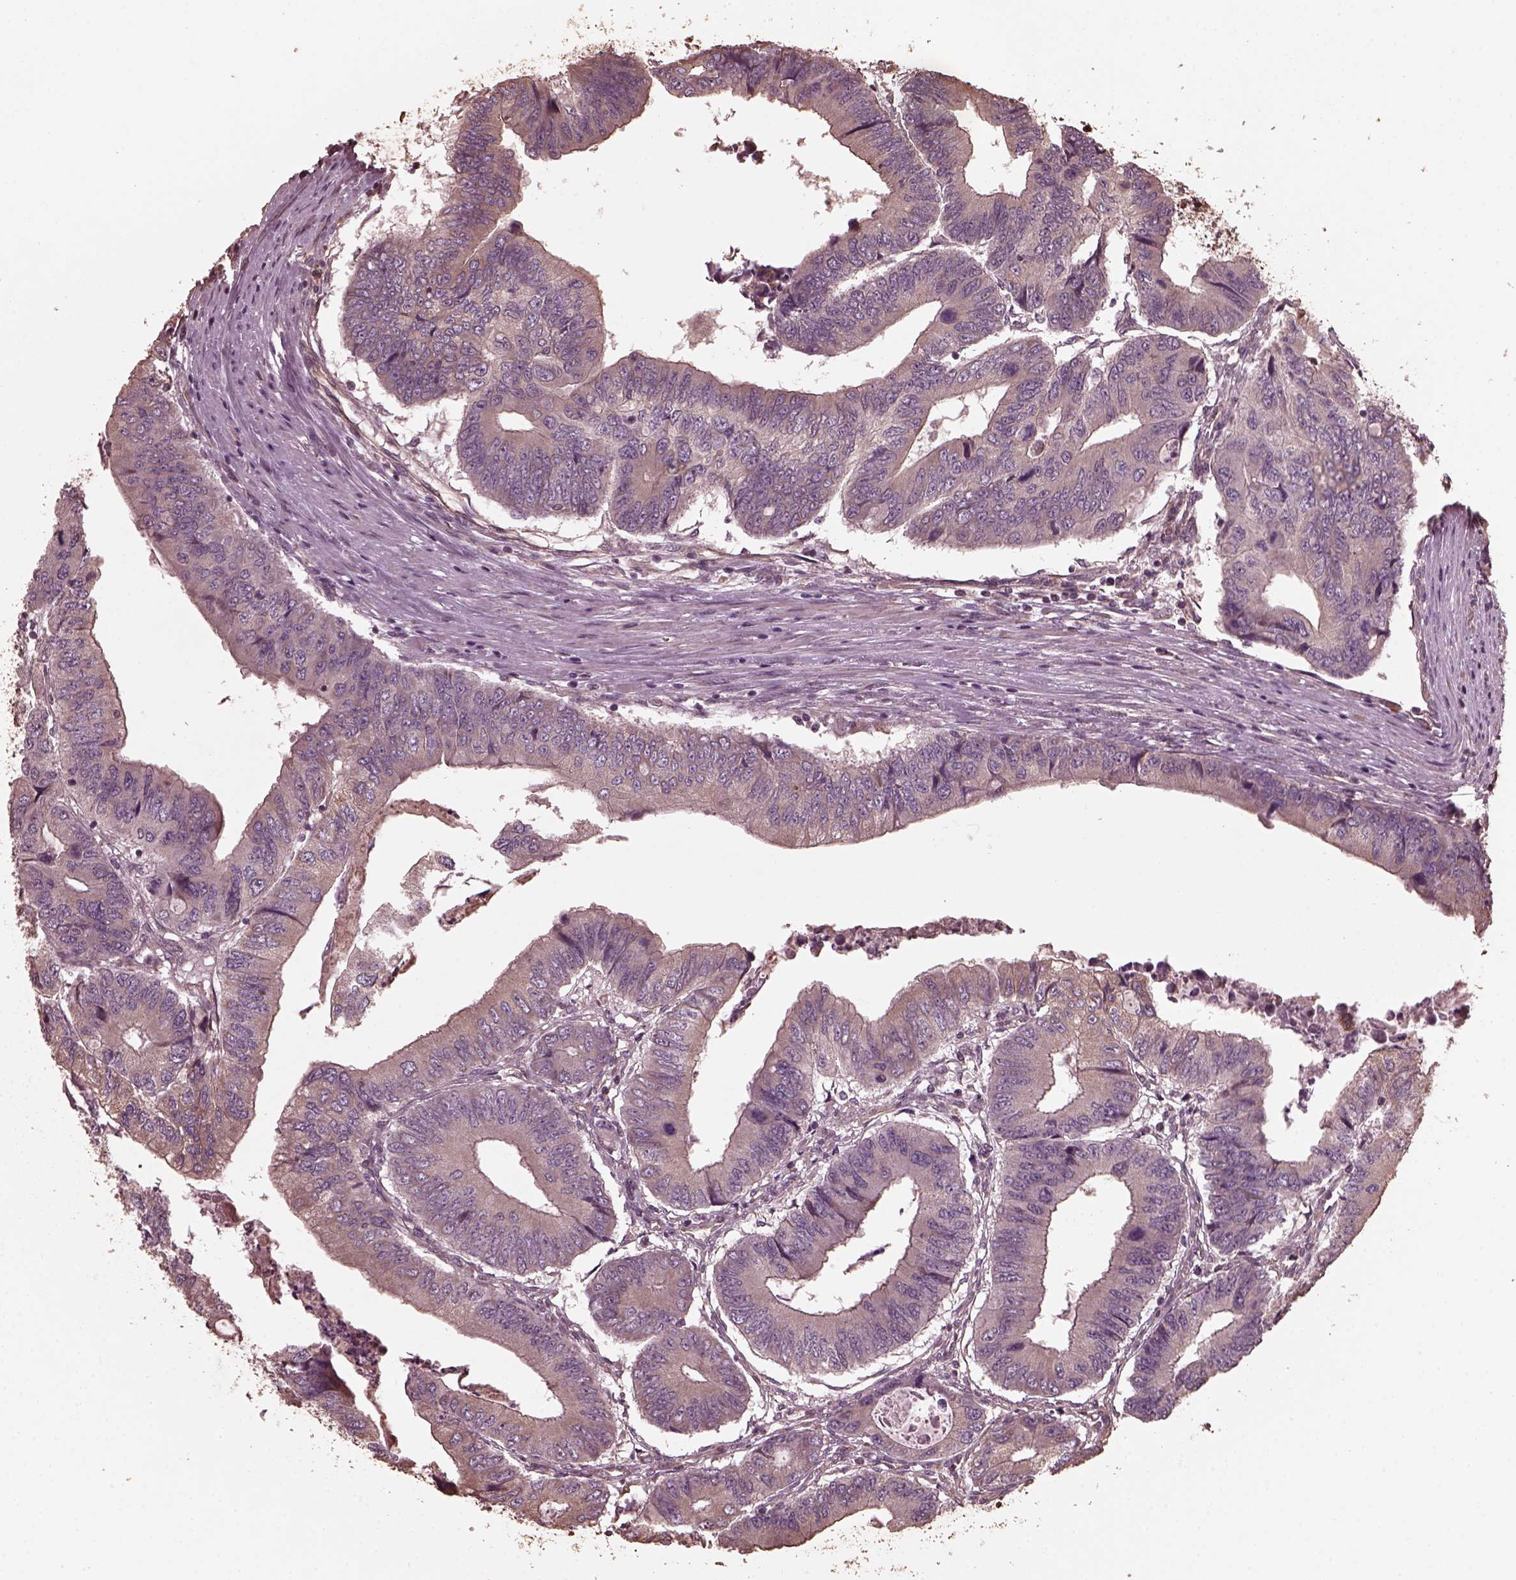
{"staining": {"intensity": "weak", "quantity": "25%-75%", "location": "cytoplasmic/membranous"}, "tissue": "colorectal cancer", "cell_type": "Tumor cells", "image_type": "cancer", "snomed": [{"axis": "morphology", "description": "Adenocarcinoma, NOS"}, {"axis": "topography", "description": "Colon"}], "caption": "About 25%-75% of tumor cells in human colorectal adenocarcinoma demonstrate weak cytoplasmic/membranous protein staining as visualized by brown immunohistochemical staining.", "gene": "GTPBP1", "patient": {"sex": "male", "age": 53}}